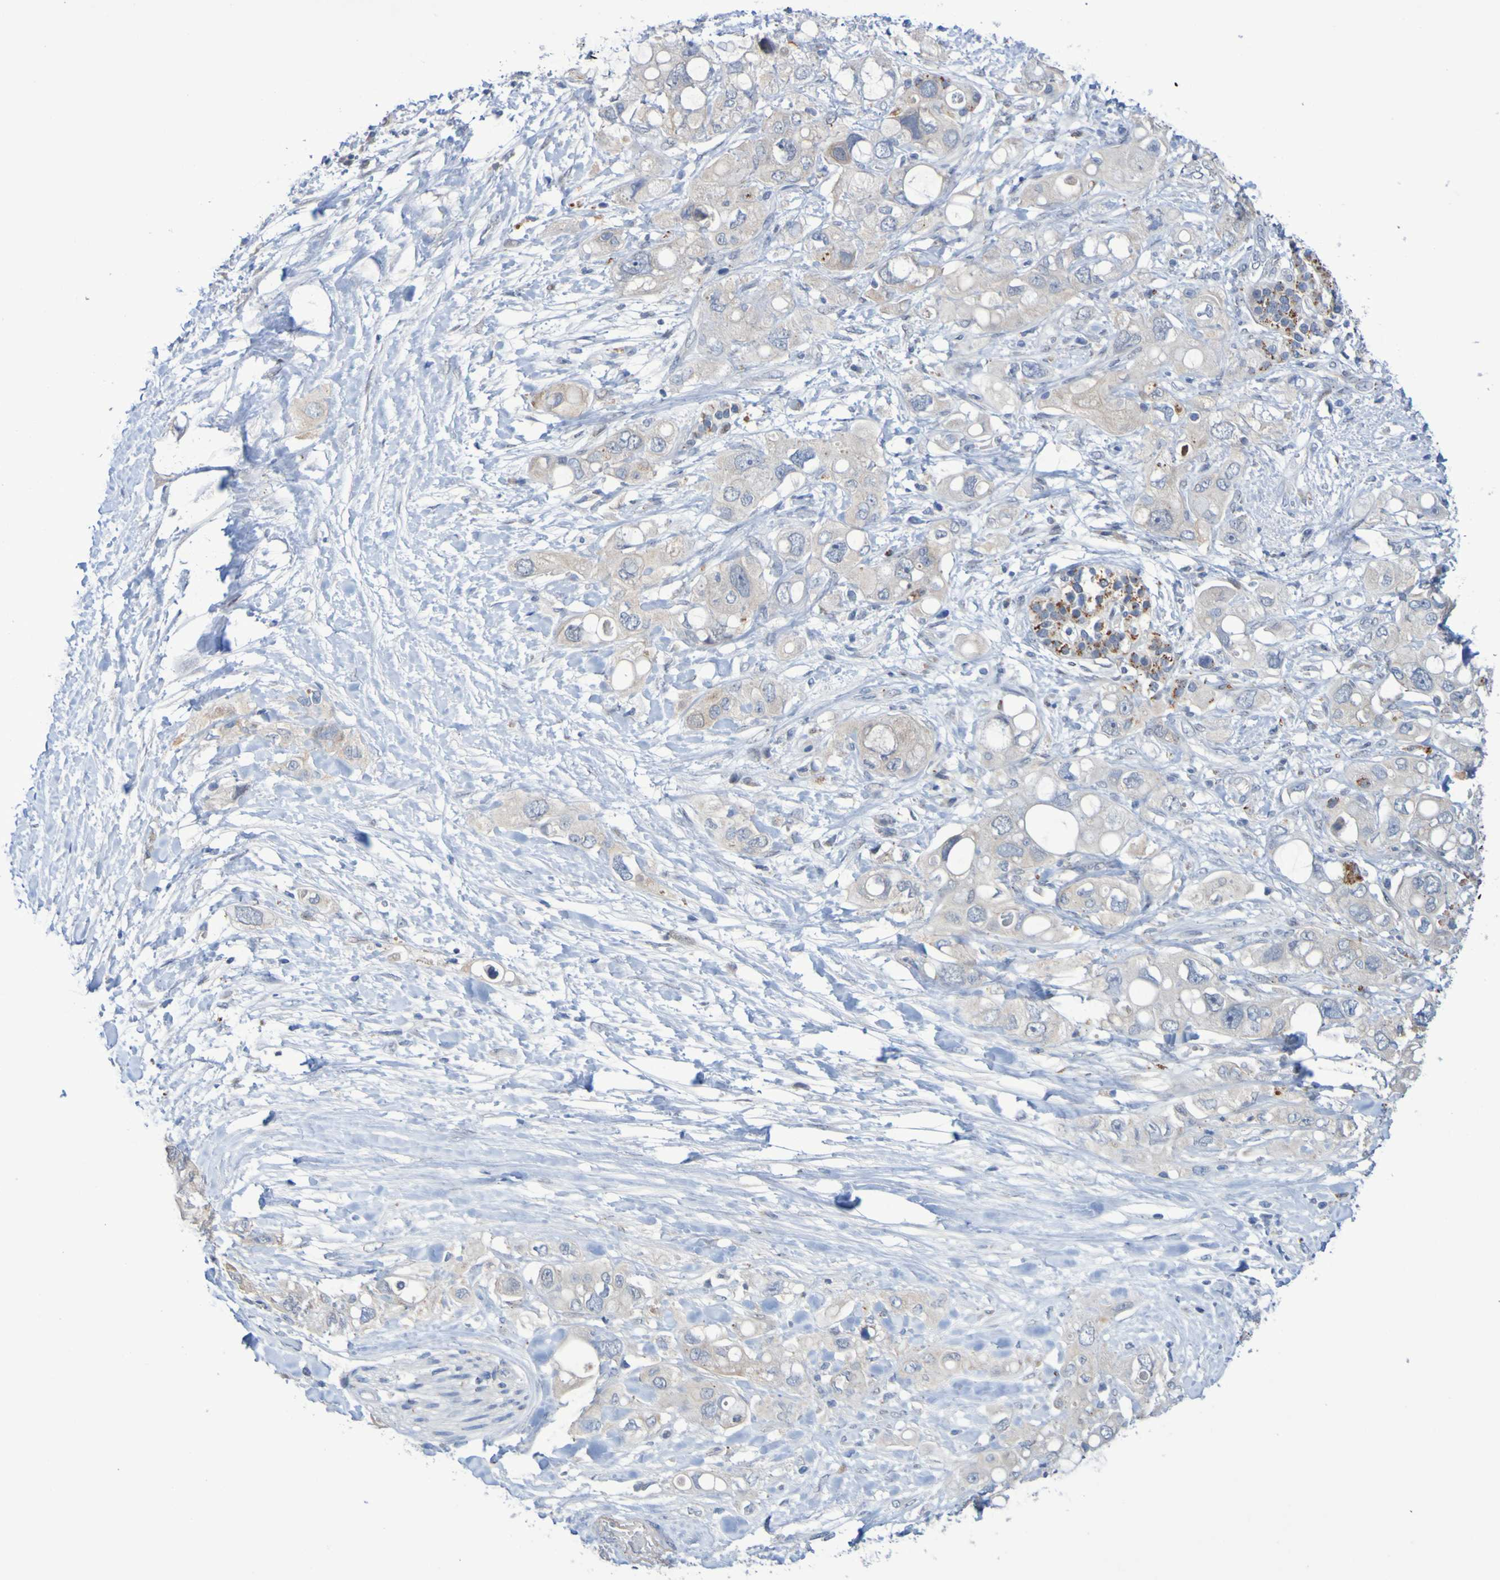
{"staining": {"intensity": "weak", "quantity": "<25%", "location": "cytoplasmic/membranous"}, "tissue": "pancreatic cancer", "cell_type": "Tumor cells", "image_type": "cancer", "snomed": [{"axis": "morphology", "description": "Adenocarcinoma, NOS"}, {"axis": "topography", "description": "Pancreas"}], "caption": "Immunohistochemistry histopathology image of neoplastic tissue: pancreatic cancer (adenocarcinoma) stained with DAB reveals no significant protein staining in tumor cells.", "gene": "FBP2", "patient": {"sex": "female", "age": 56}}